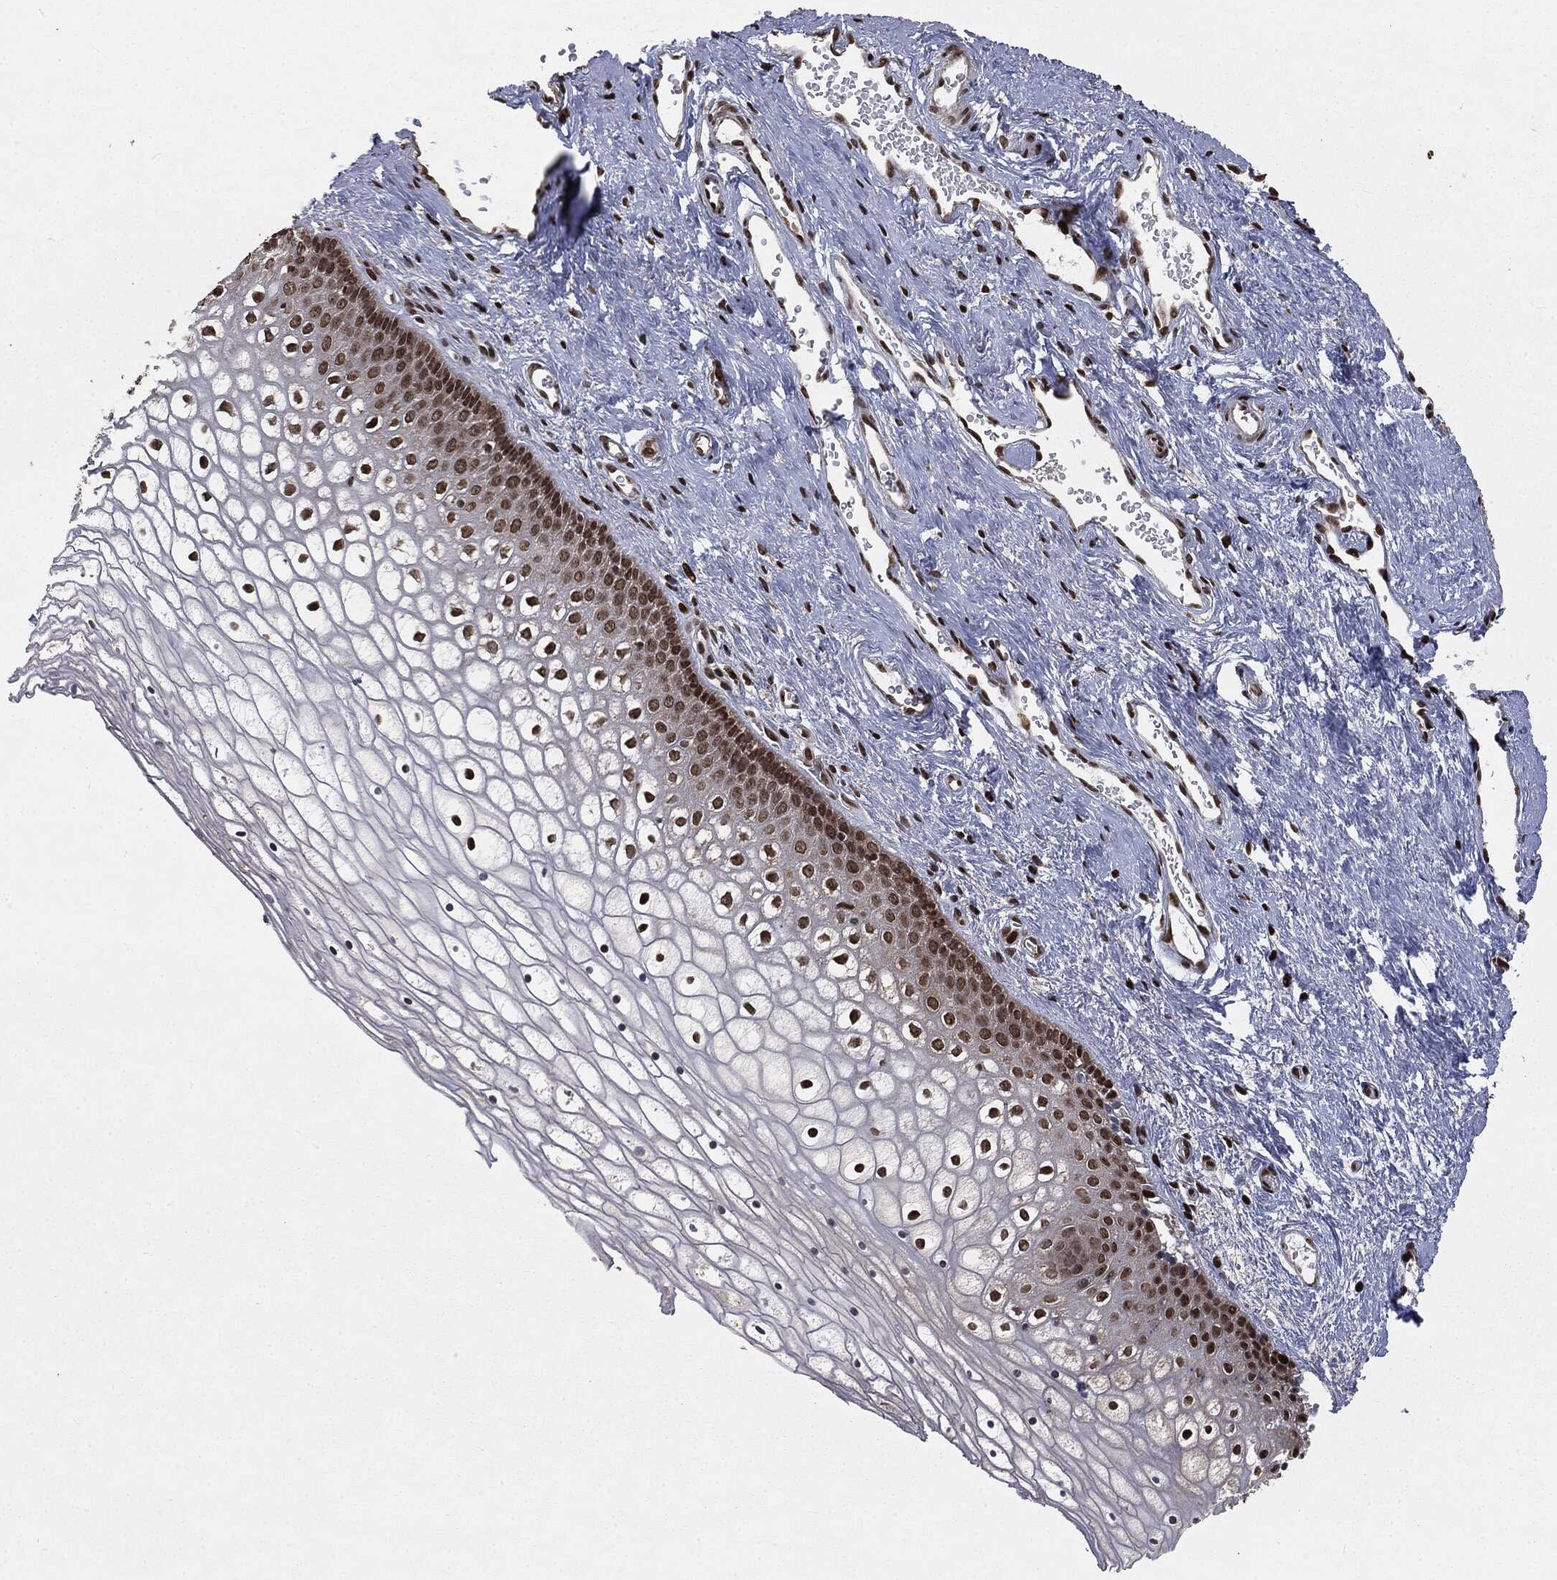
{"staining": {"intensity": "strong", "quantity": ">75%", "location": "nuclear"}, "tissue": "vagina", "cell_type": "Squamous epithelial cells", "image_type": "normal", "snomed": [{"axis": "morphology", "description": "Normal tissue, NOS"}, {"axis": "topography", "description": "Vagina"}], "caption": "IHC photomicrograph of benign vagina: human vagina stained using immunohistochemistry demonstrates high levels of strong protein expression localized specifically in the nuclear of squamous epithelial cells, appearing as a nuclear brown color.", "gene": "DVL2", "patient": {"sex": "female", "age": 32}}